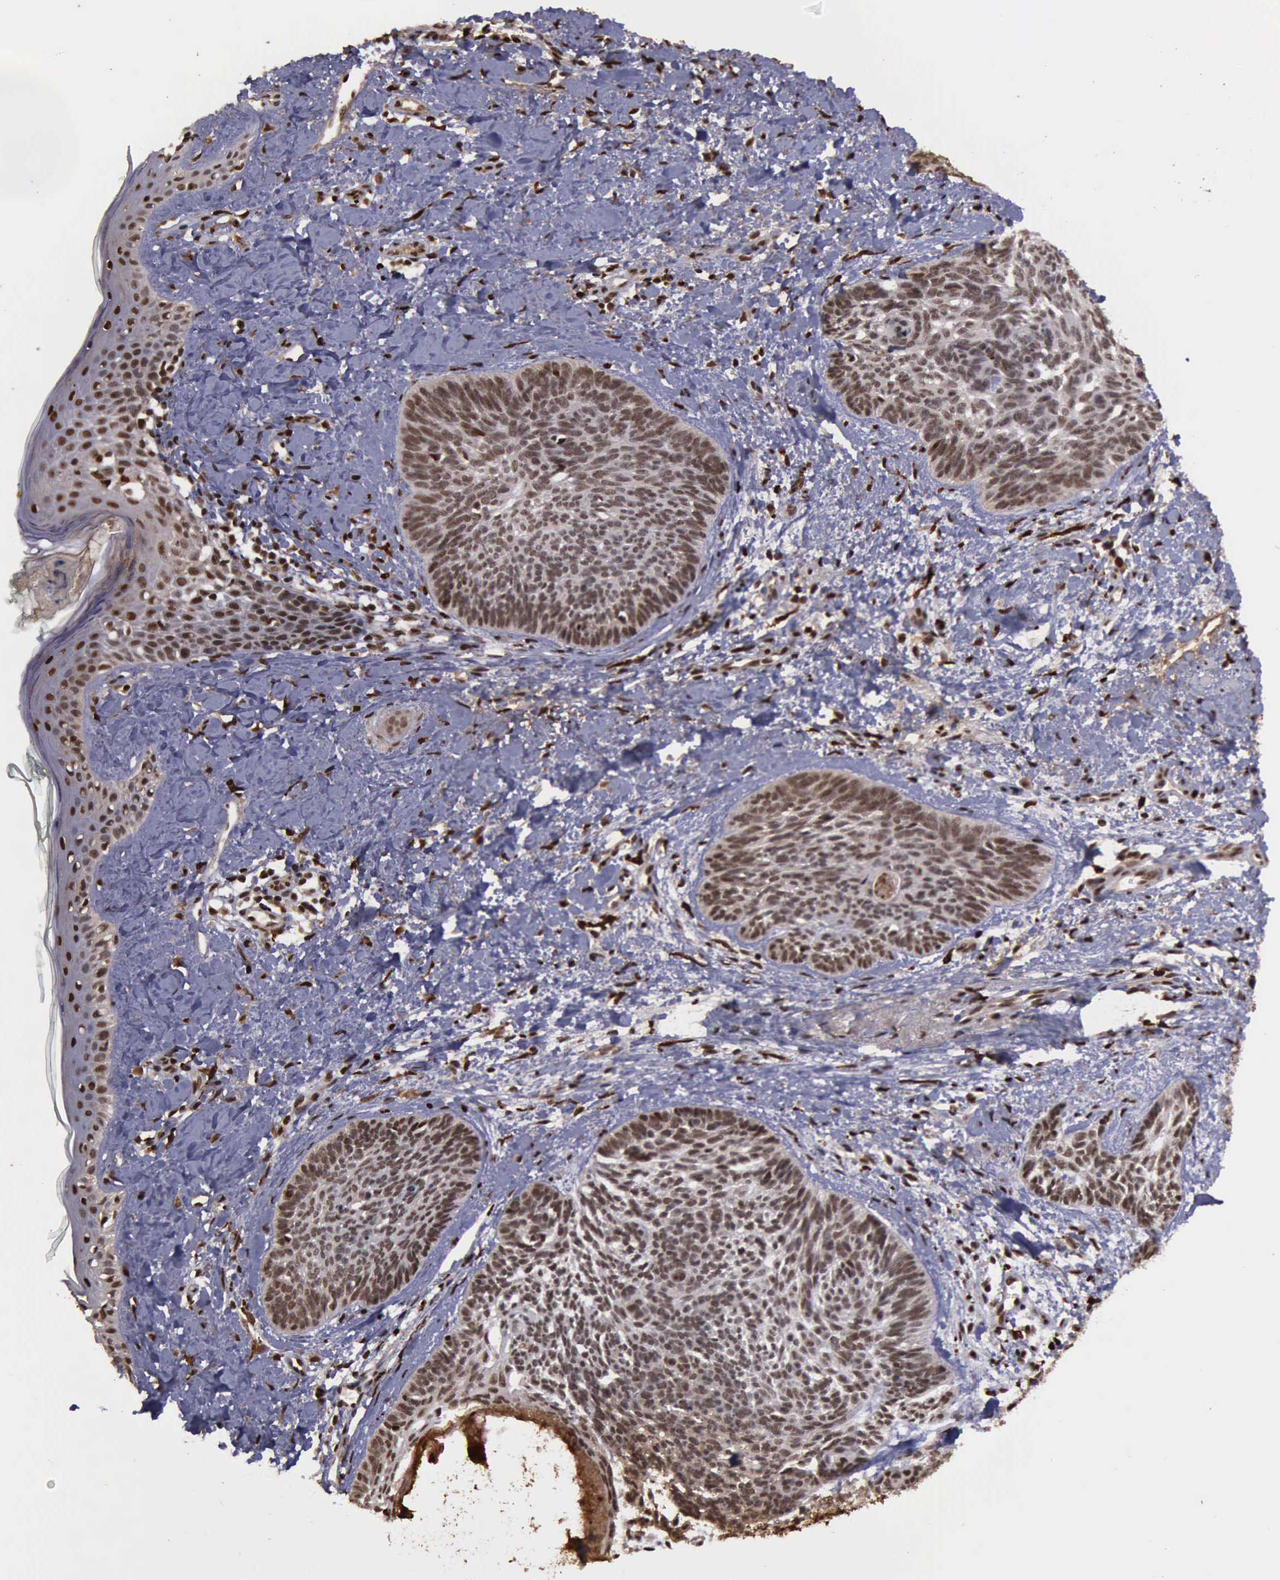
{"staining": {"intensity": "strong", "quantity": ">75%", "location": "nuclear"}, "tissue": "skin cancer", "cell_type": "Tumor cells", "image_type": "cancer", "snomed": [{"axis": "morphology", "description": "Basal cell carcinoma"}, {"axis": "topography", "description": "Skin"}], "caption": "Skin cancer (basal cell carcinoma) stained with DAB (3,3'-diaminobenzidine) immunohistochemistry exhibits high levels of strong nuclear staining in about >75% of tumor cells. (DAB (3,3'-diaminobenzidine) IHC with brightfield microscopy, high magnification).", "gene": "TRMT2A", "patient": {"sex": "female", "age": 81}}